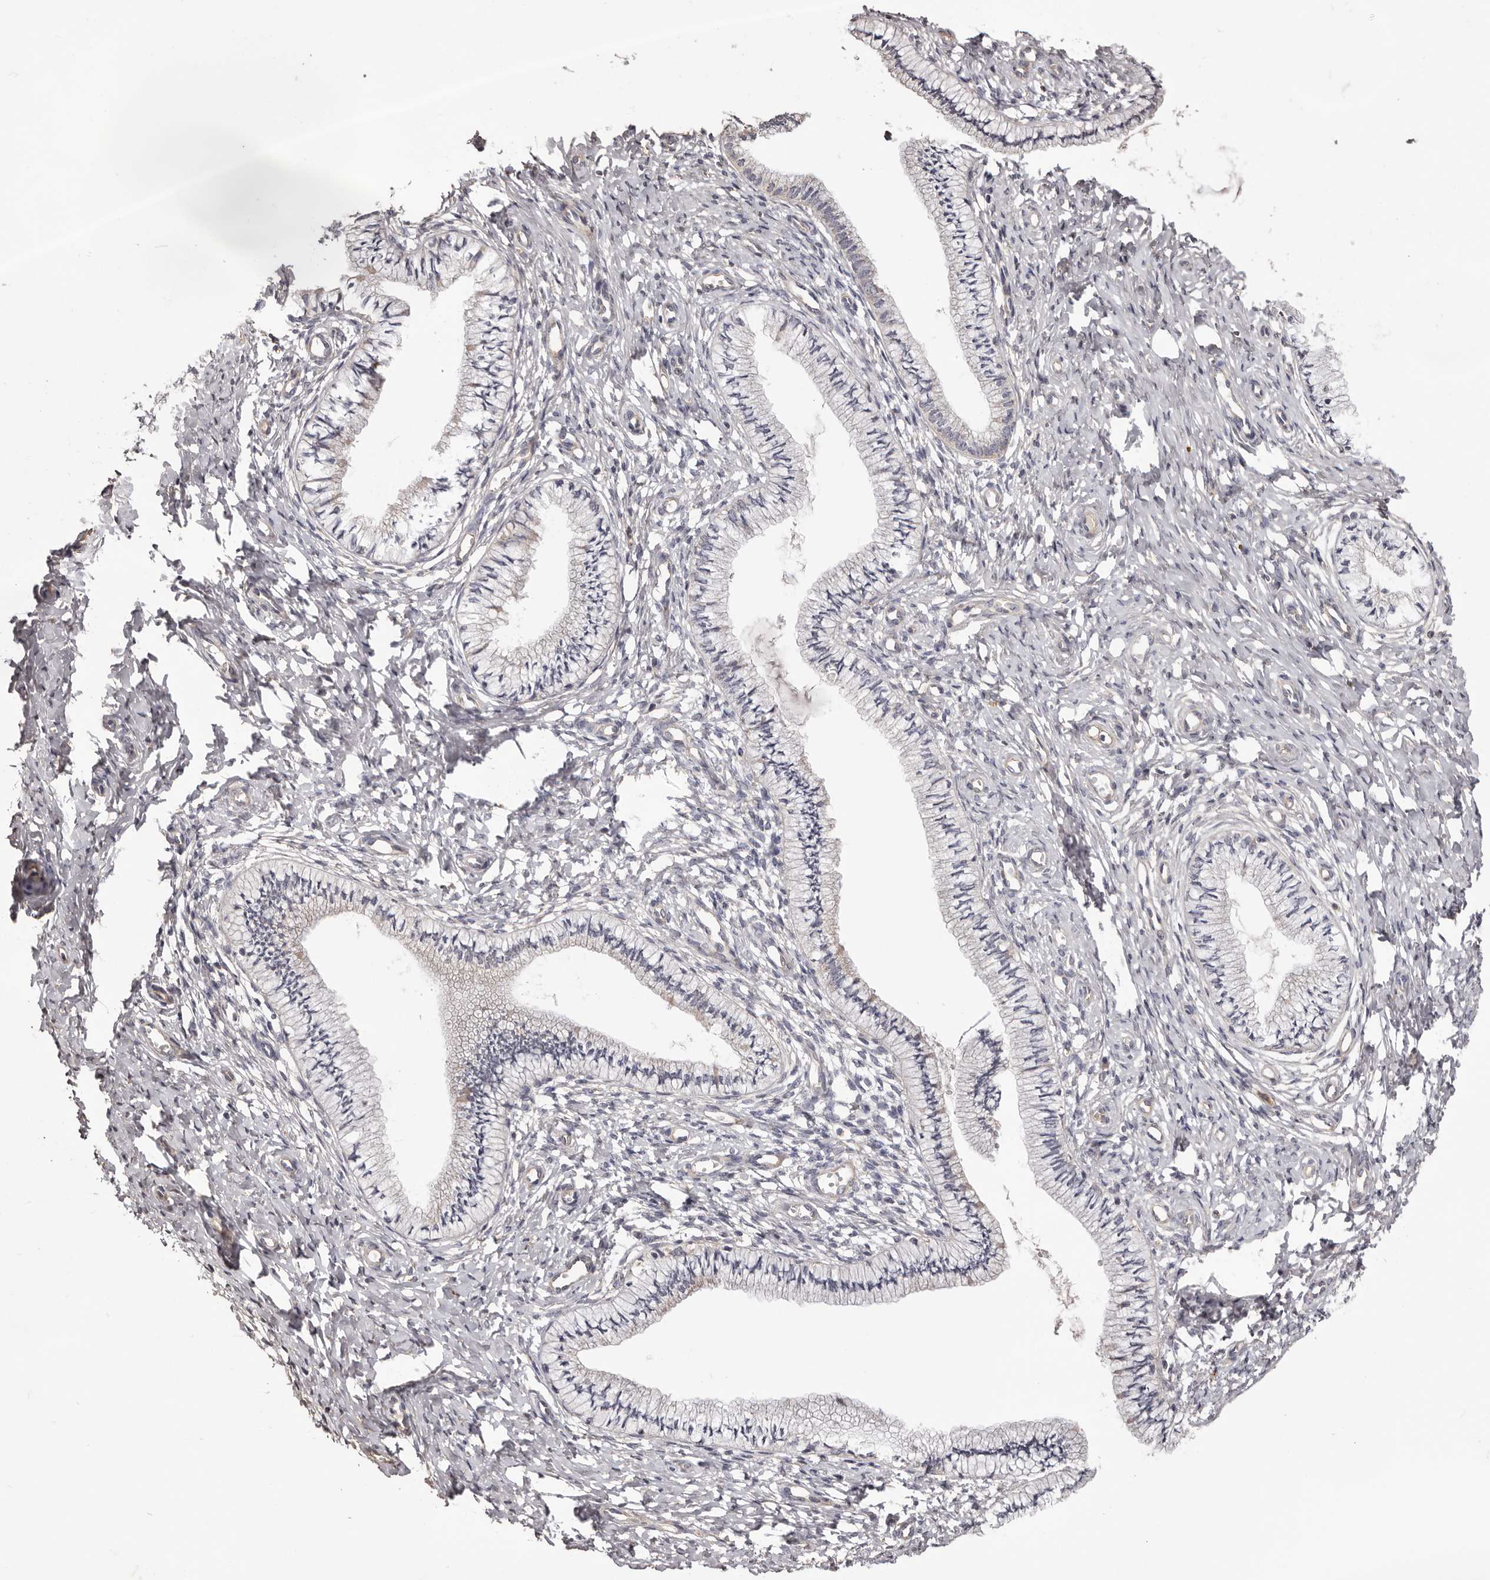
{"staining": {"intensity": "negative", "quantity": "none", "location": "none"}, "tissue": "cervix", "cell_type": "Glandular cells", "image_type": "normal", "snomed": [{"axis": "morphology", "description": "Normal tissue, NOS"}, {"axis": "topography", "description": "Cervix"}], "caption": "Cervix stained for a protein using IHC demonstrates no staining glandular cells.", "gene": "ETNK1", "patient": {"sex": "female", "age": 36}}